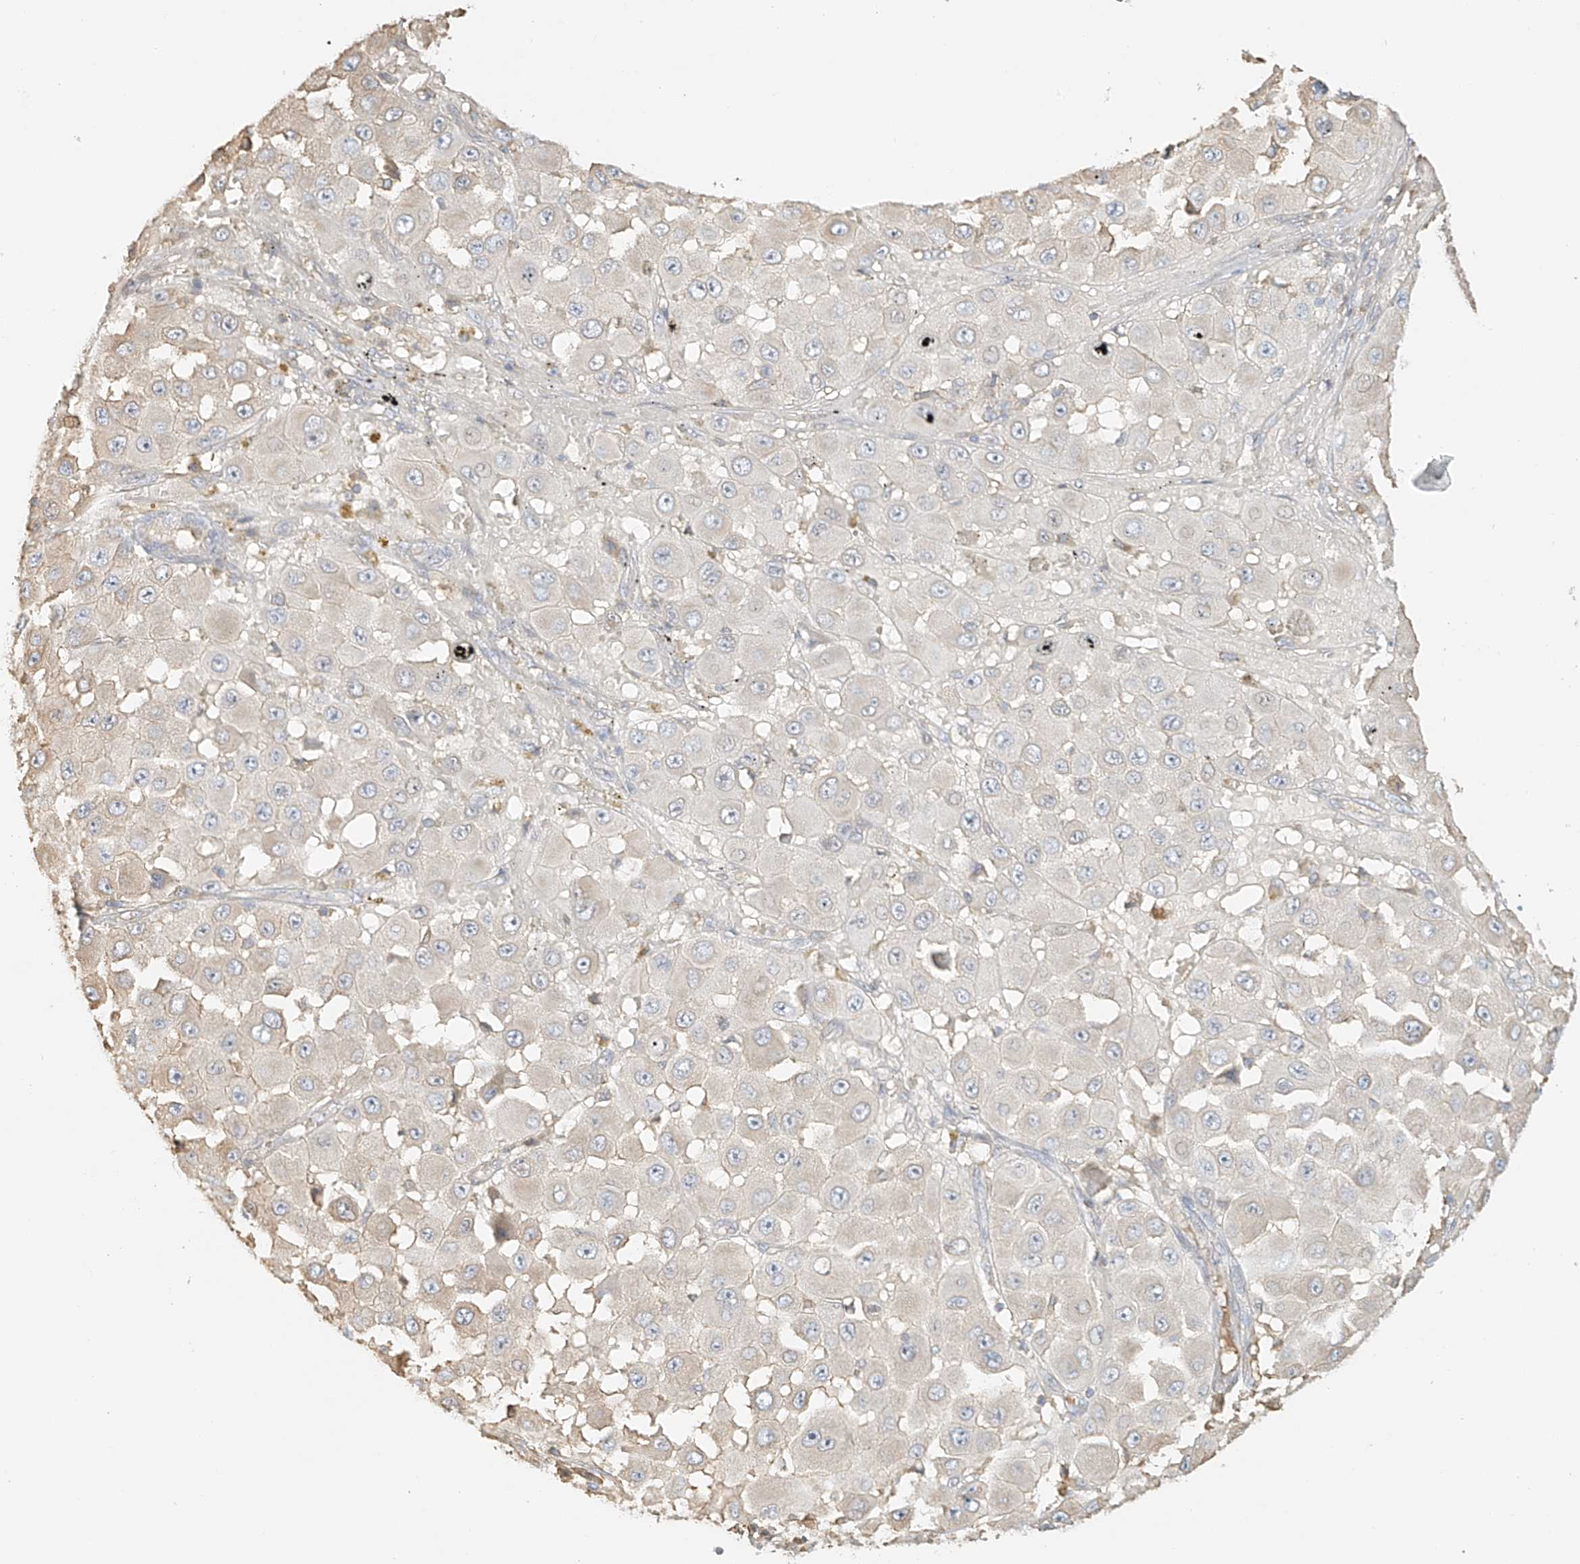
{"staining": {"intensity": "negative", "quantity": "none", "location": "none"}, "tissue": "melanoma", "cell_type": "Tumor cells", "image_type": "cancer", "snomed": [{"axis": "morphology", "description": "Malignant melanoma, NOS"}, {"axis": "topography", "description": "Skin"}], "caption": "This is a photomicrograph of IHC staining of malignant melanoma, which shows no positivity in tumor cells. (DAB immunohistochemistry (IHC) with hematoxylin counter stain).", "gene": "UPK1B", "patient": {"sex": "female", "age": 81}}